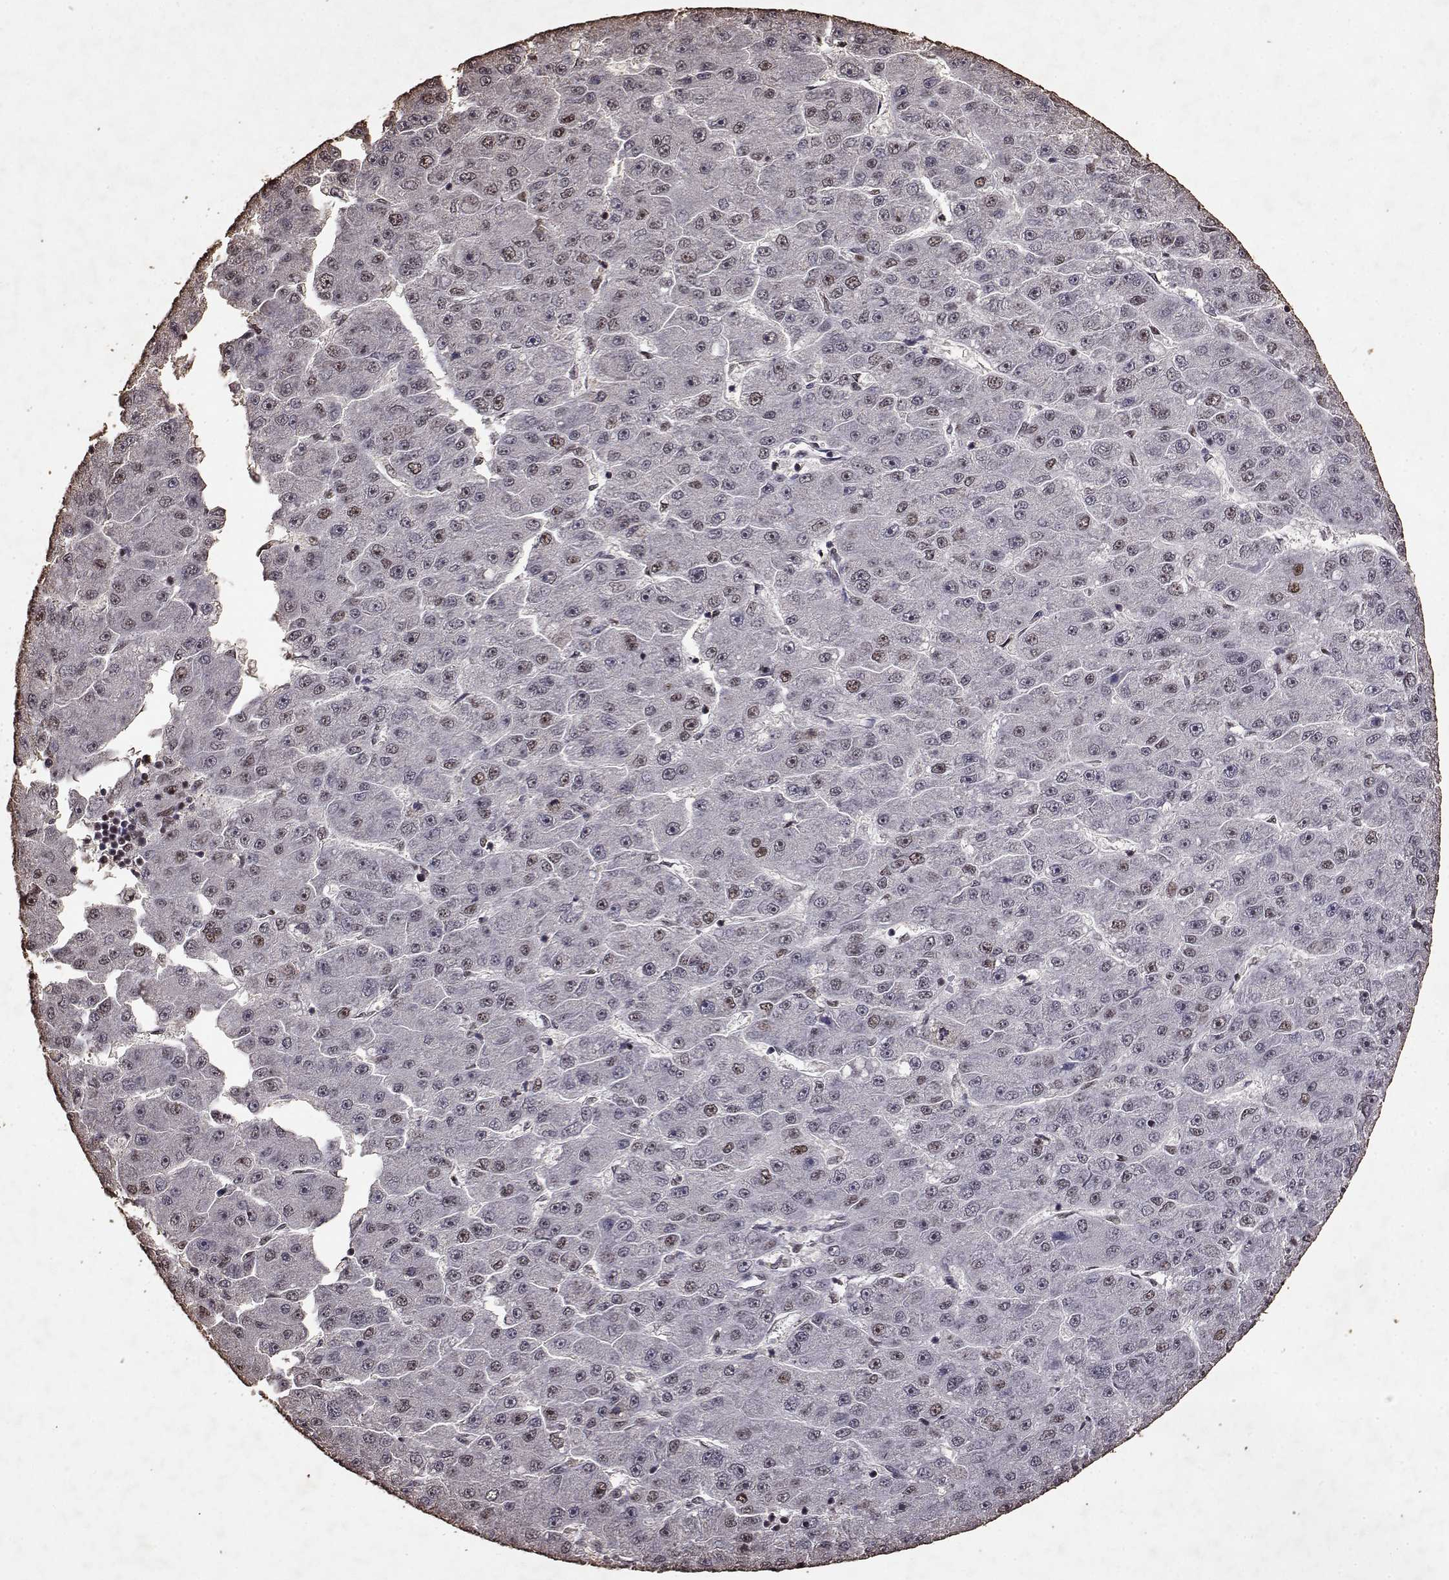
{"staining": {"intensity": "weak", "quantity": "25%-75%", "location": "nuclear"}, "tissue": "liver cancer", "cell_type": "Tumor cells", "image_type": "cancer", "snomed": [{"axis": "morphology", "description": "Carcinoma, Hepatocellular, NOS"}, {"axis": "topography", "description": "Liver"}], "caption": "This photomicrograph shows IHC staining of human hepatocellular carcinoma (liver), with low weak nuclear positivity in about 25%-75% of tumor cells.", "gene": "TOE1", "patient": {"sex": "male", "age": 67}}